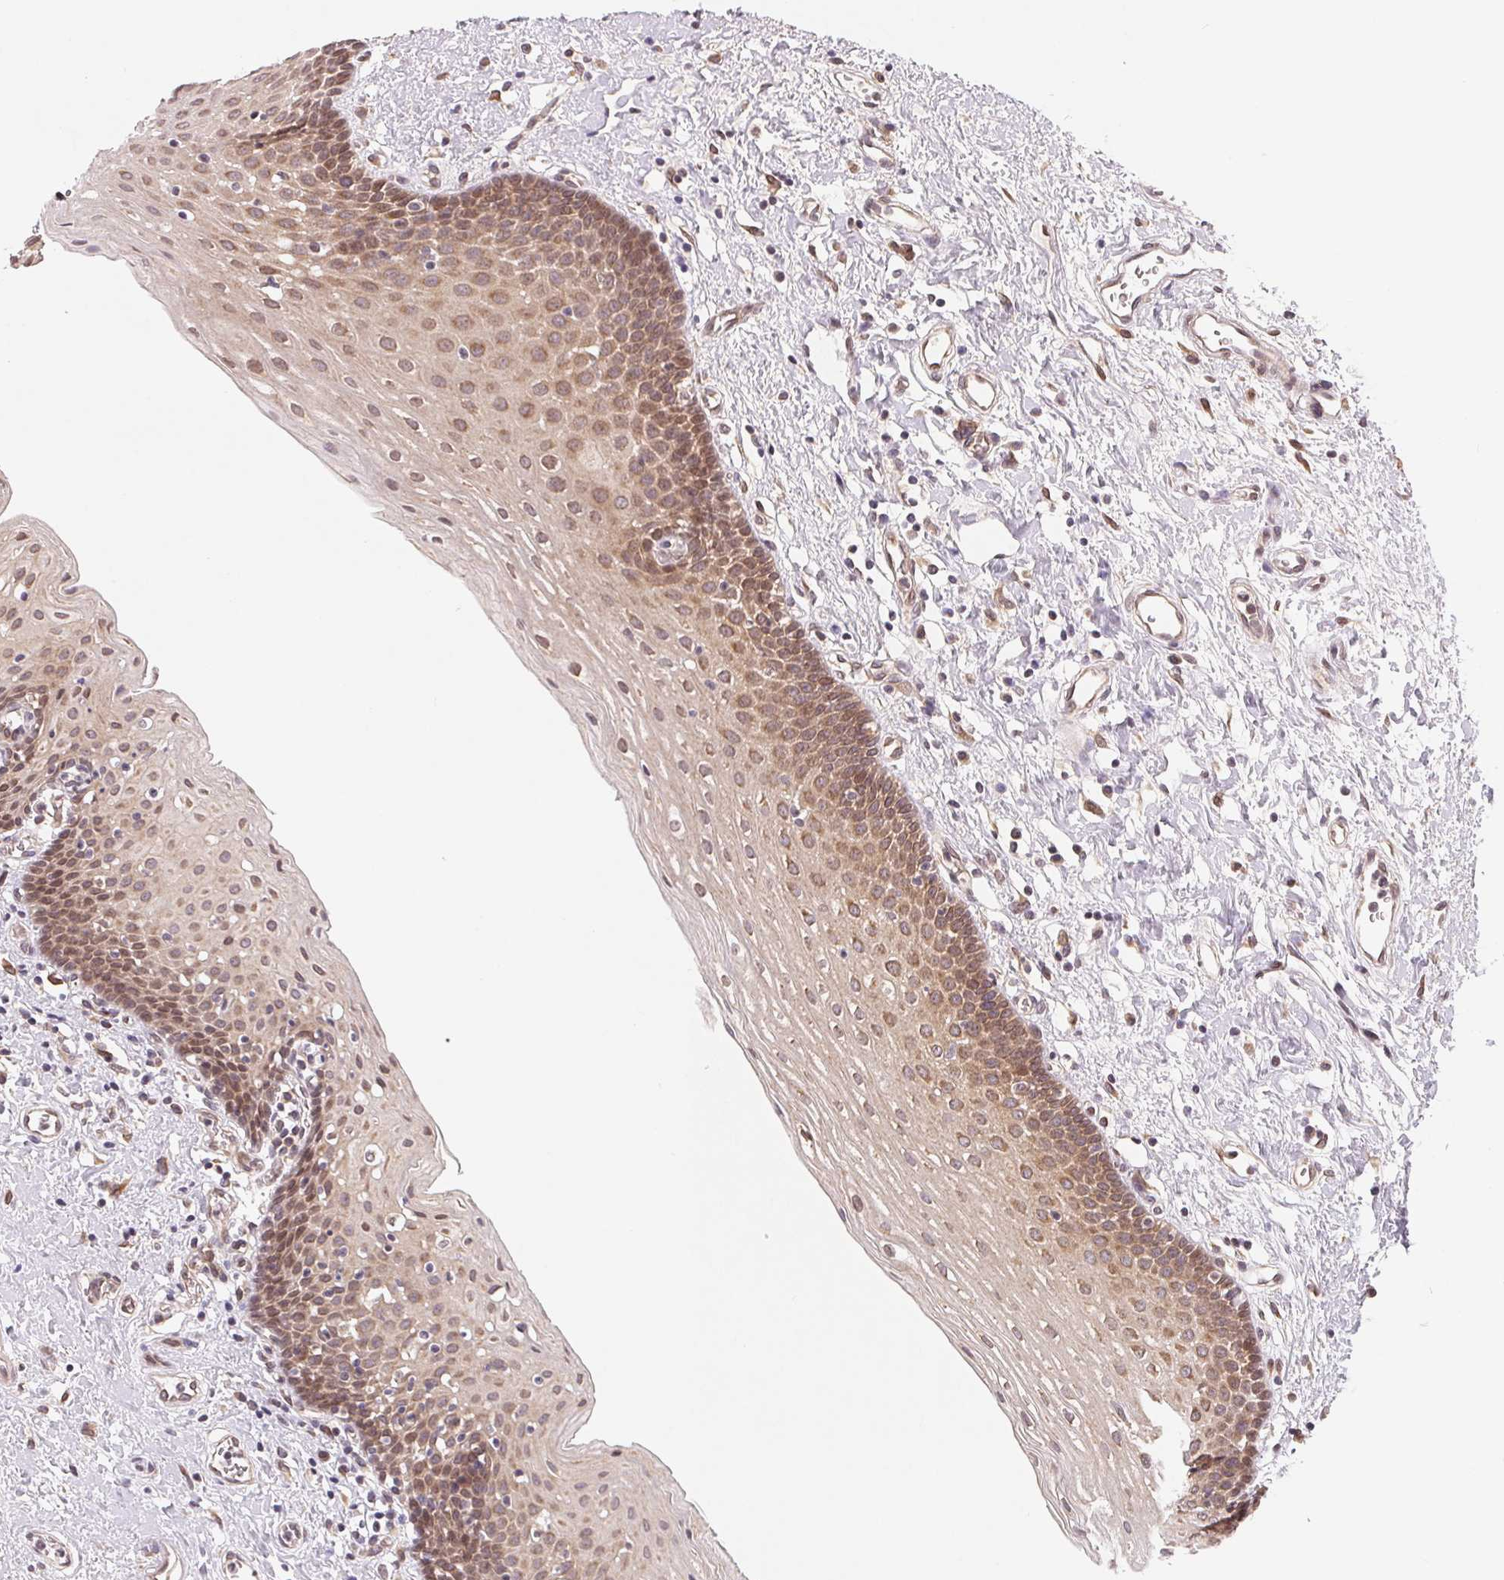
{"staining": {"intensity": "moderate", "quantity": "25%-75%", "location": "cytoplasmic/membranous"}, "tissue": "oral mucosa", "cell_type": "Squamous epithelial cells", "image_type": "normal", "snomed": [{"axis": "morphology", "description": "Normal tissue, NOS"}, {"axis": "topography", "description": "Oral tissue"}], "caption": "DAB immunohistochemical staining of benign oral mucosa displays moderate cytoplasmic/membranous protein positivity in approximately 25%-75% of squamous epithelial cells.", "gene": "EI24", "patient": {"sex": "female", "age": 43}}